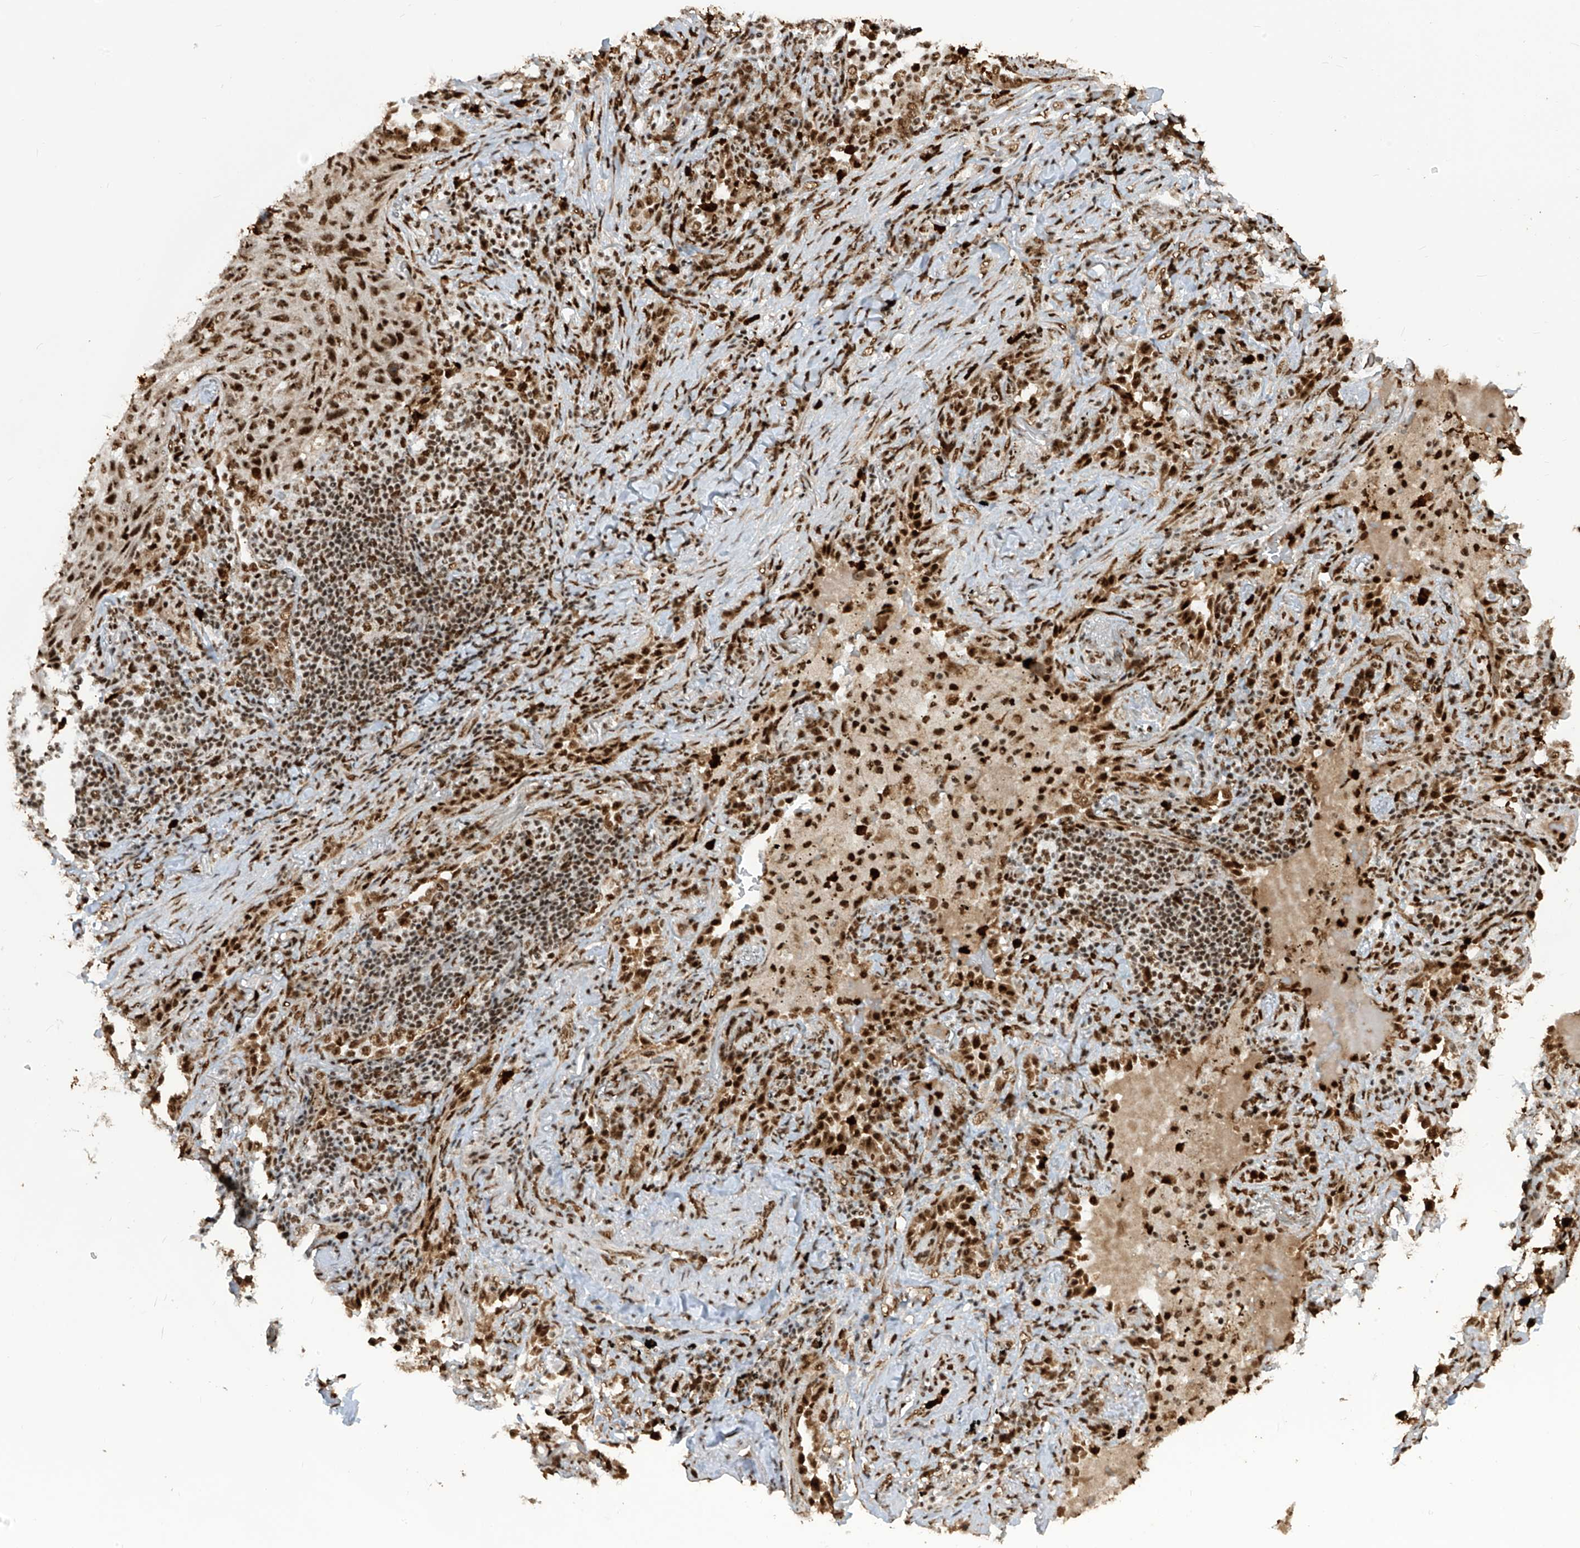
{"staining": {"intensity": "strong", "quantity": ">75%", "location": "nuclear"}, "tissue": "lung cancer", "cell_type": "Tumor cells", "image_type": "cancer", "snomed": [{"axis": "morphology", "description": "Squamous cell carcinoma, NOS"}, {"axis": "topography", "description": "Lung"}], "caption": "Tumor cells display high levels of strong nuclear positivity in approximately >75% of cells in lung cancer. (DAB IHC with brightfield microscopy, high magnification).", "gene": "LBH", "patient": {"sex": "female", "age": 63}}